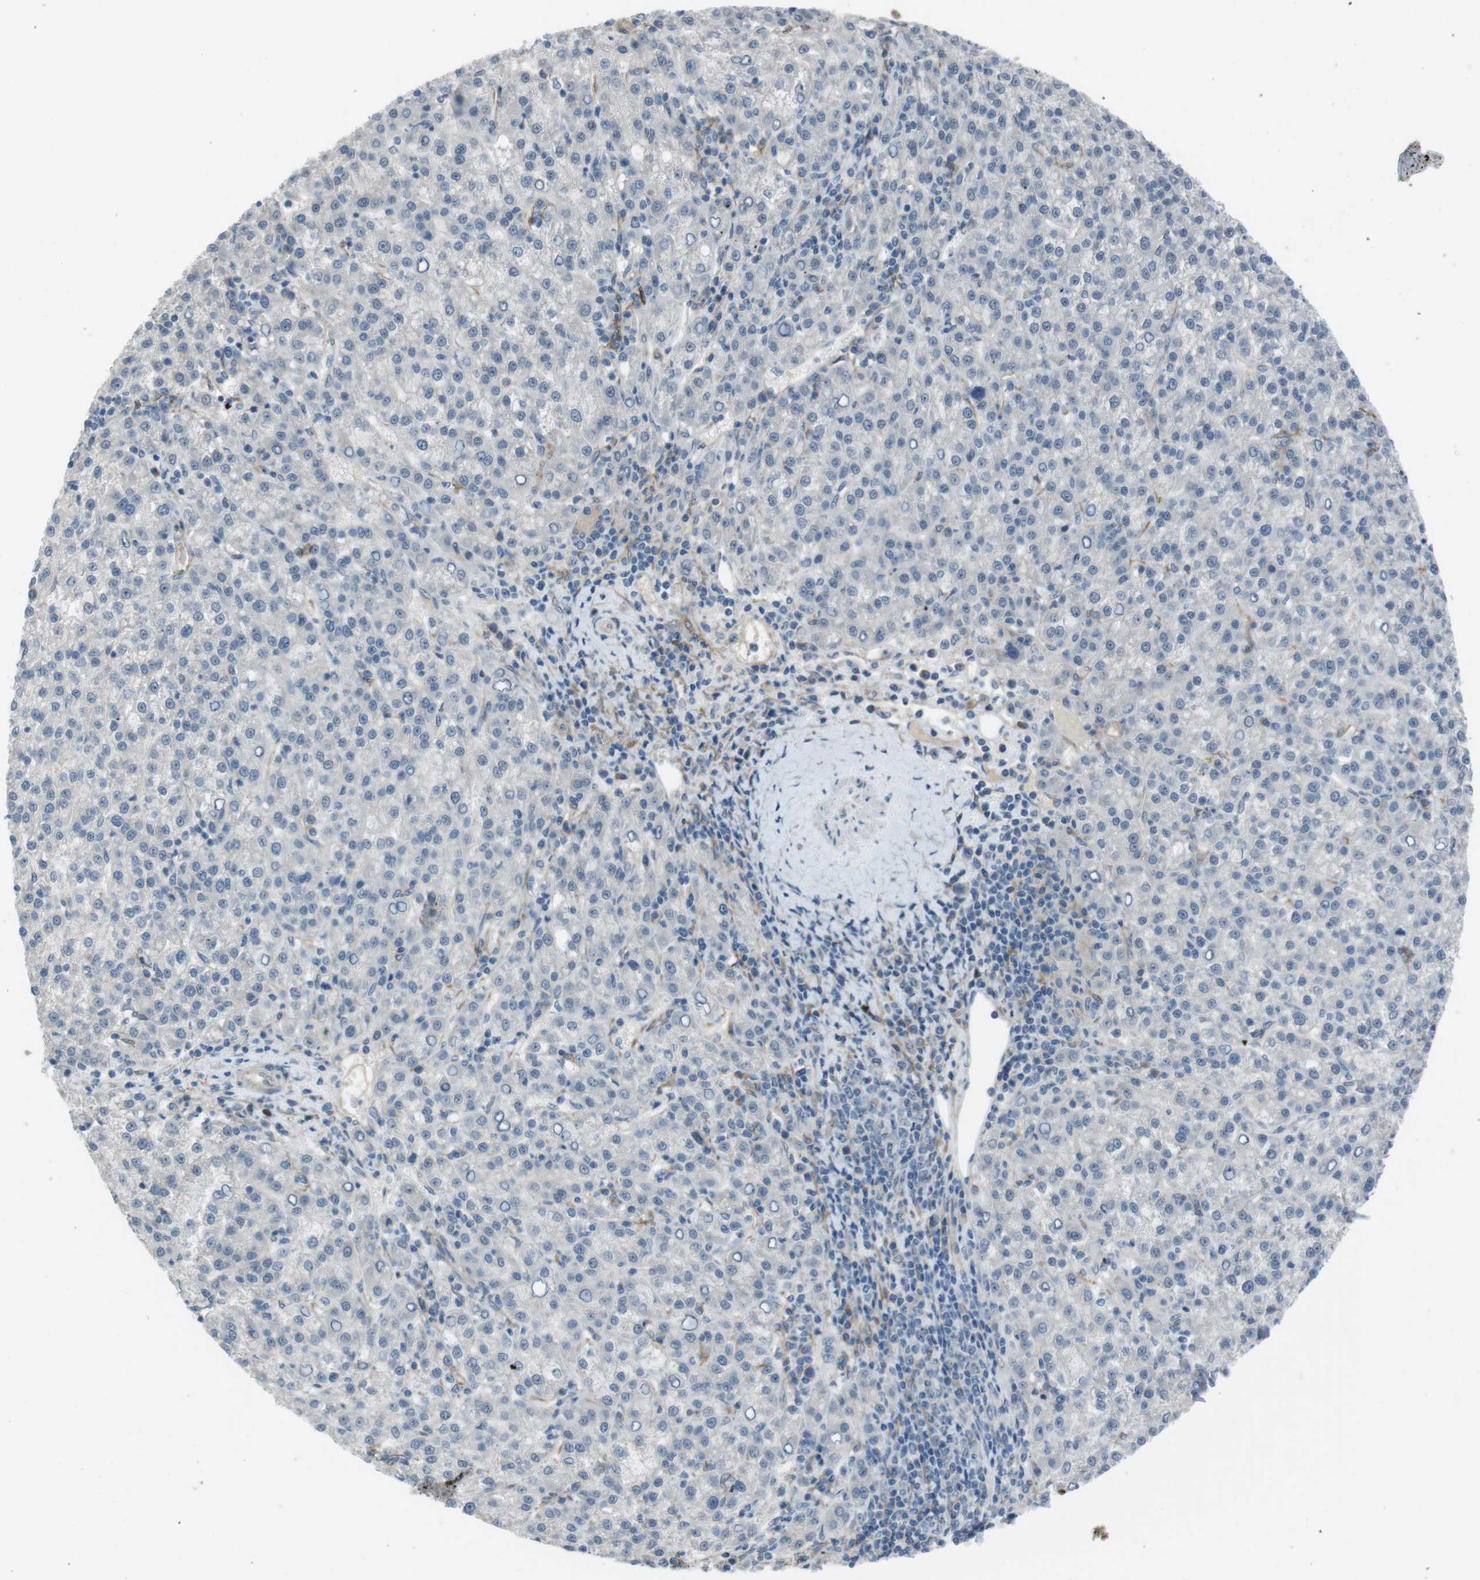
{"staining": {"intensity": "negative", "quantity": "none", "location": "none"}, "tissue": "liver cancer", "cell_type": "Tumor cells", "image_type": "cancer", "snomed": [{"axis": "morphology", "description": "Carcinoma, Hepatocellular, NOS"}, {"axis": "topography", "description": "Liver"}], "caption": "This is an IHC photomicrograph of human hepatocellular carcinoma (liver). There is no positivity in tumor cells.", "gene": "ANK2", "patient": {"sex": "female", "age": 58}}